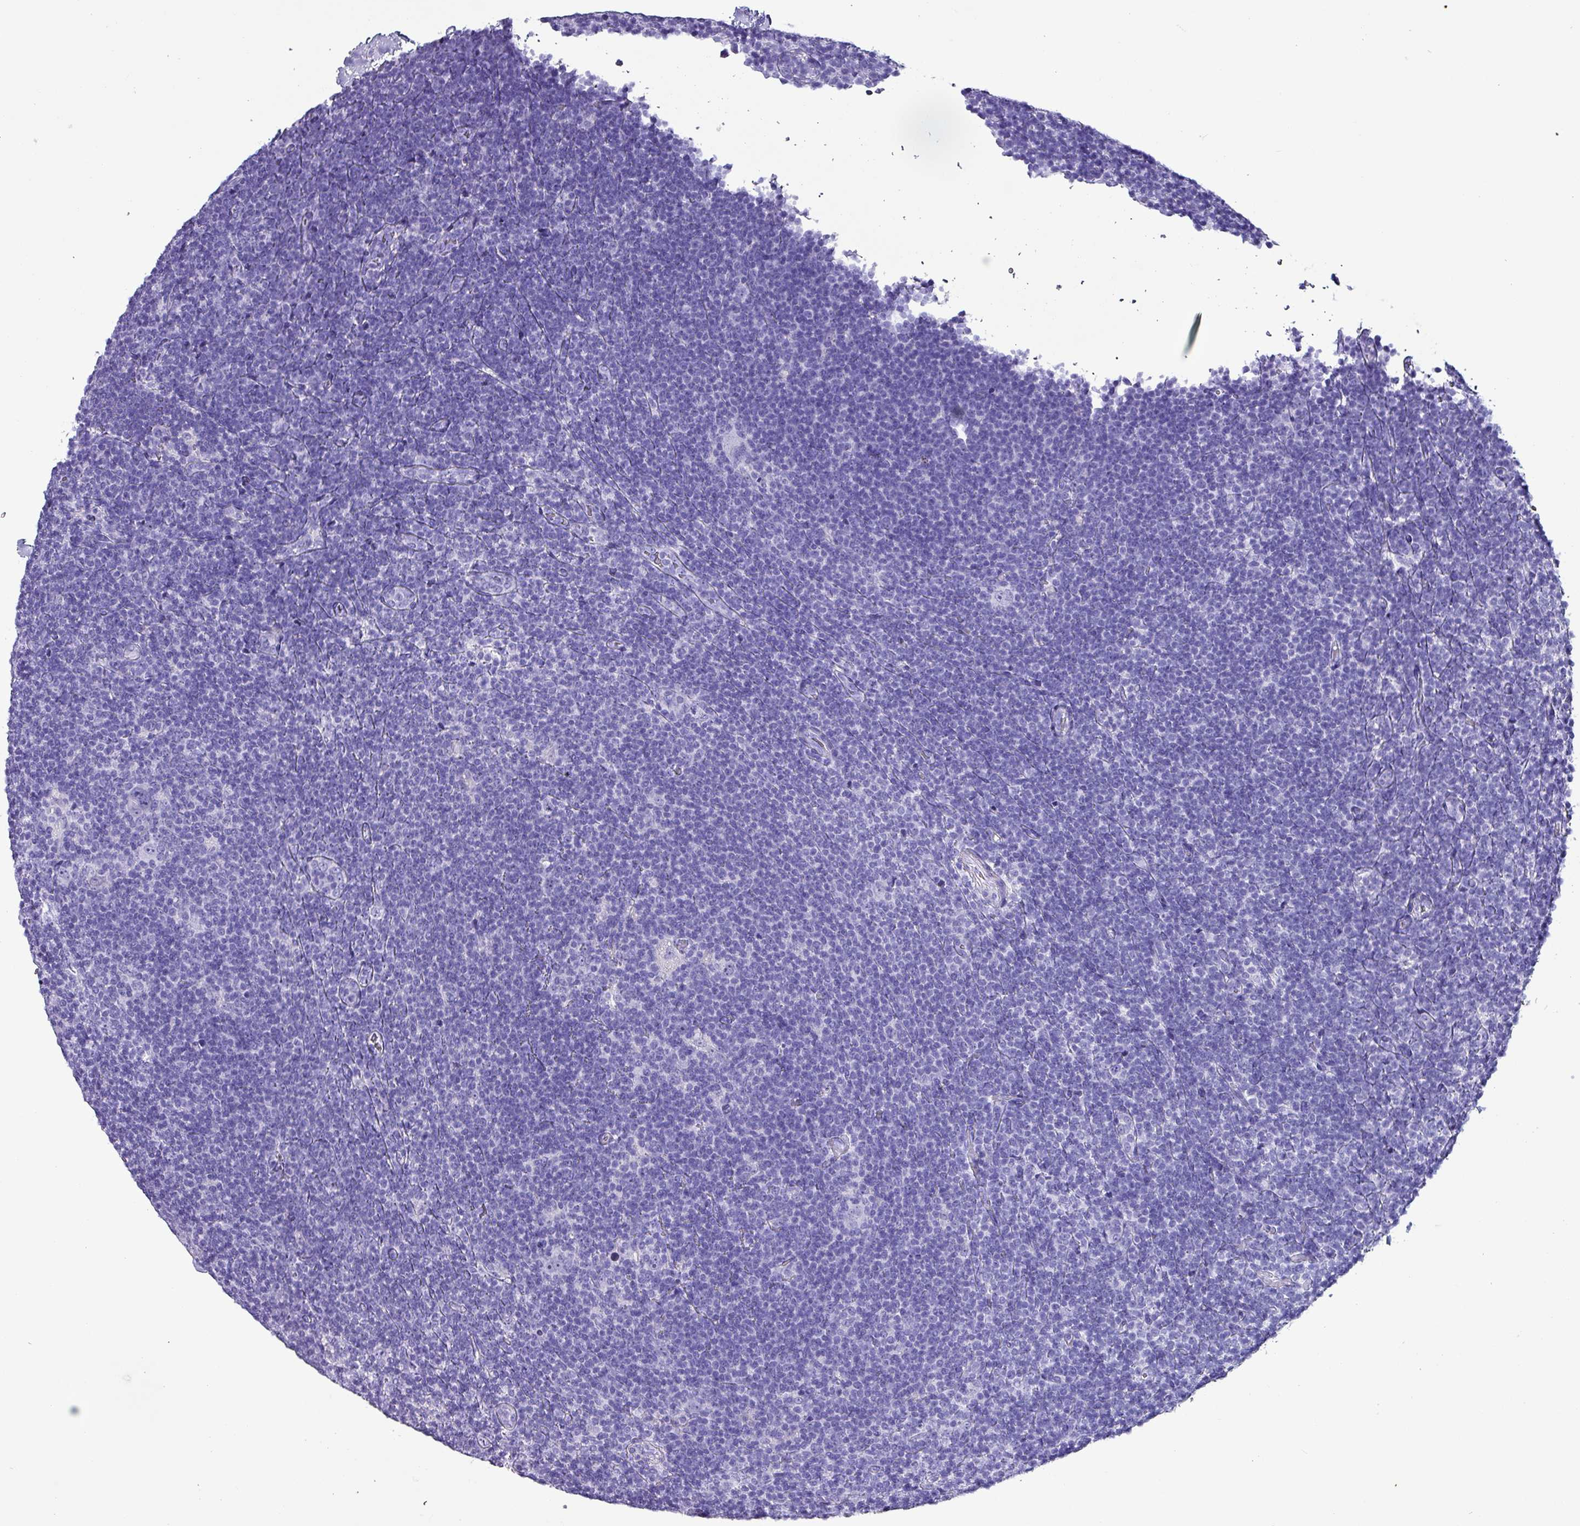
{"staining": {"intensity": "negative", "quantity": "none", "location": "none"}, "tissue": "lymphoma", "cell_type": "Tumor cells", "image_type": "cancer", "snomed": [{"axis": "morphology", "description": "Hodgkin's disease, NOS"}, {"axis": "topography", "description": "Lymph node"}], "caption": "DAB (3,3'-diaminobenzidine) immunohistochemical staining of lymphoma reveals no significant staining in tumor cells.", "gene": "KRT6C", "patient": {"sex": "female", "age": 57}}